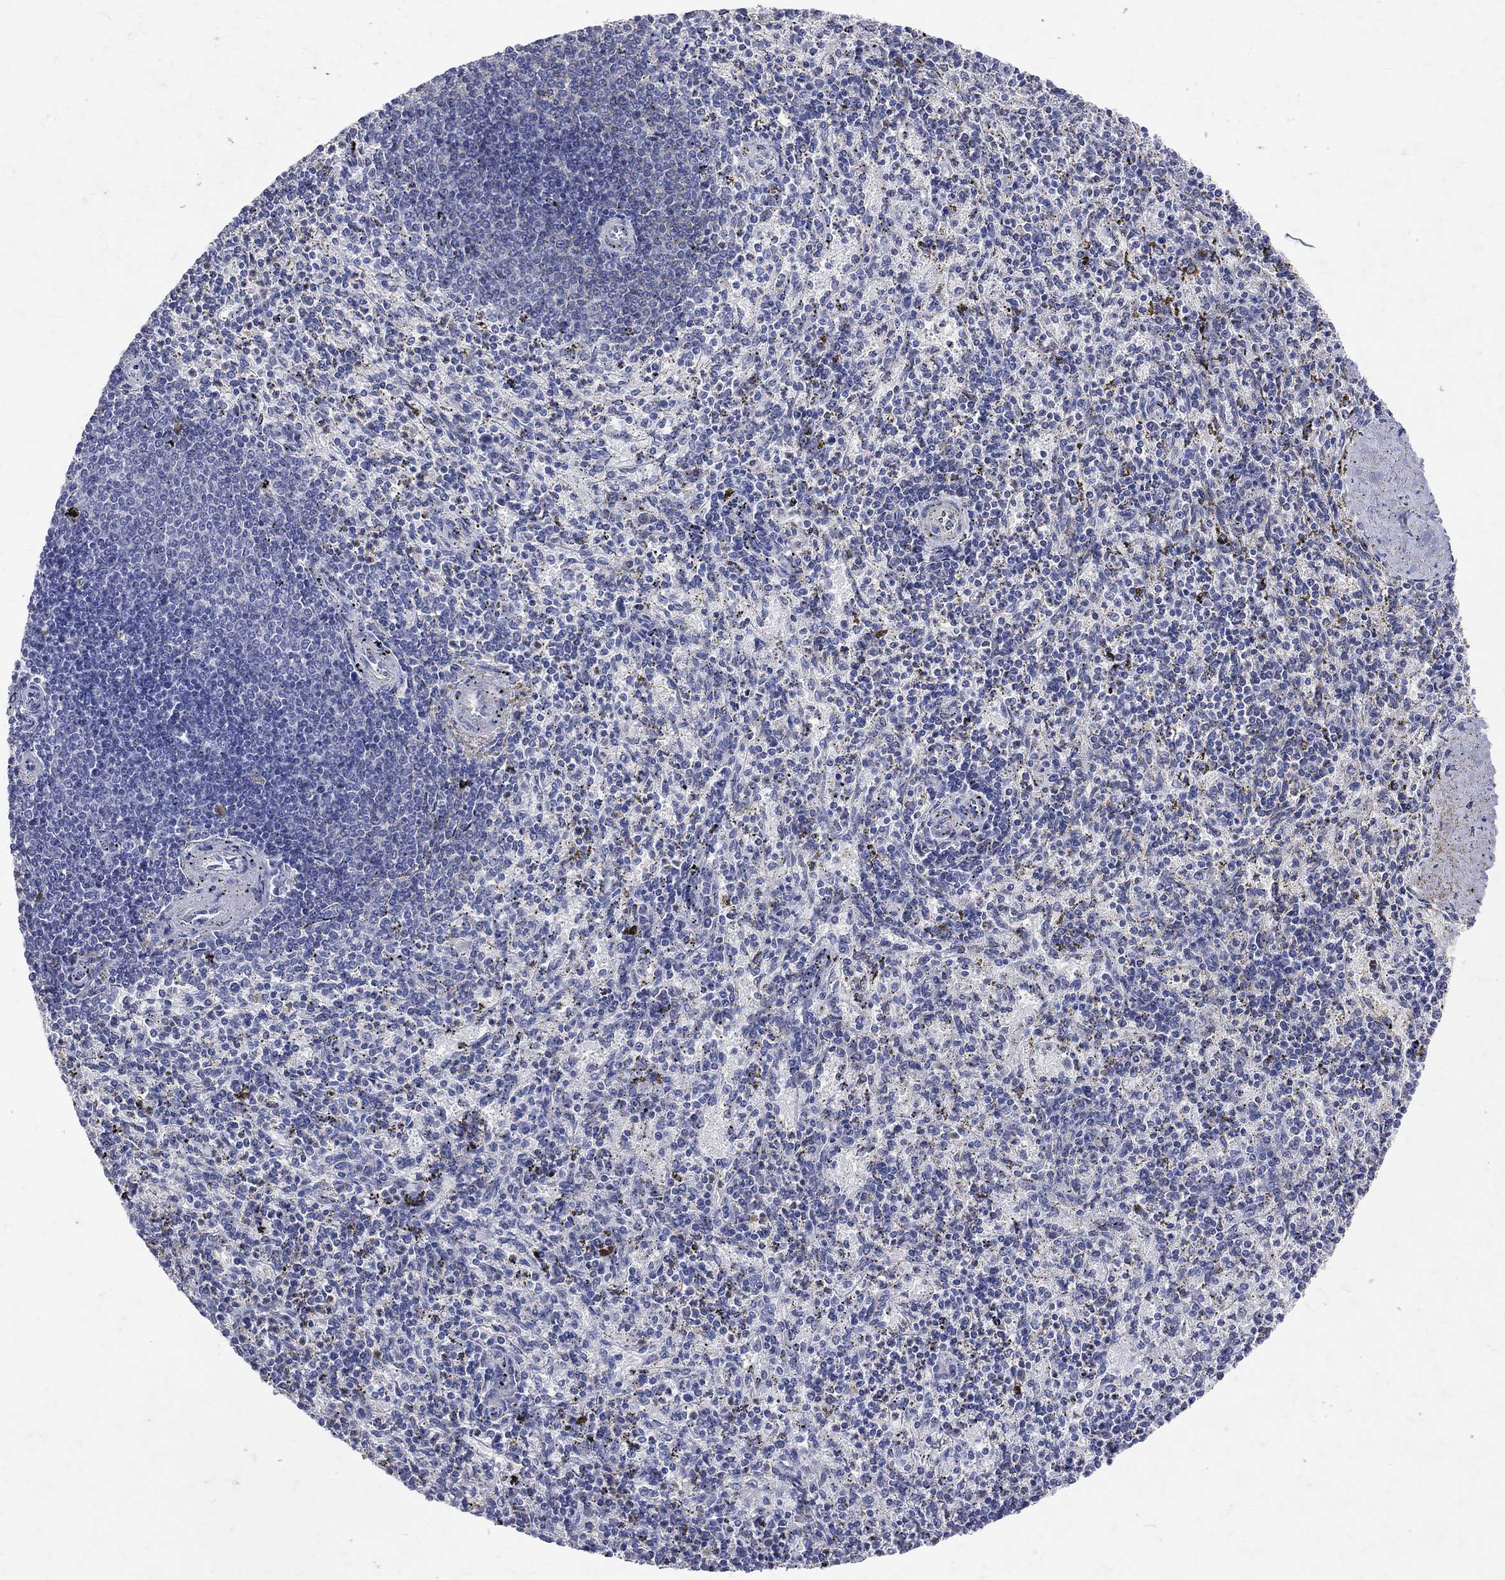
{"staining": {"intensity": "moderate", "quantity": "<25%", "location": "cytoplasmic/membranous"}, "tissue": "spleen", "cell_type": "Cells in red pulp", "image_type": "normal", "snomed": [{"axis": "morphology", "description": "Normal tissue, NOS"}, {"axis": "topography", "description": "Spleen"}], "caption": "Cells in red pulp show moderate cytoplasmic/membranous expression in about <25% of cells in benign spleen.", "gene": "LAT", "patient": {"sex": "female", "age": 37}}